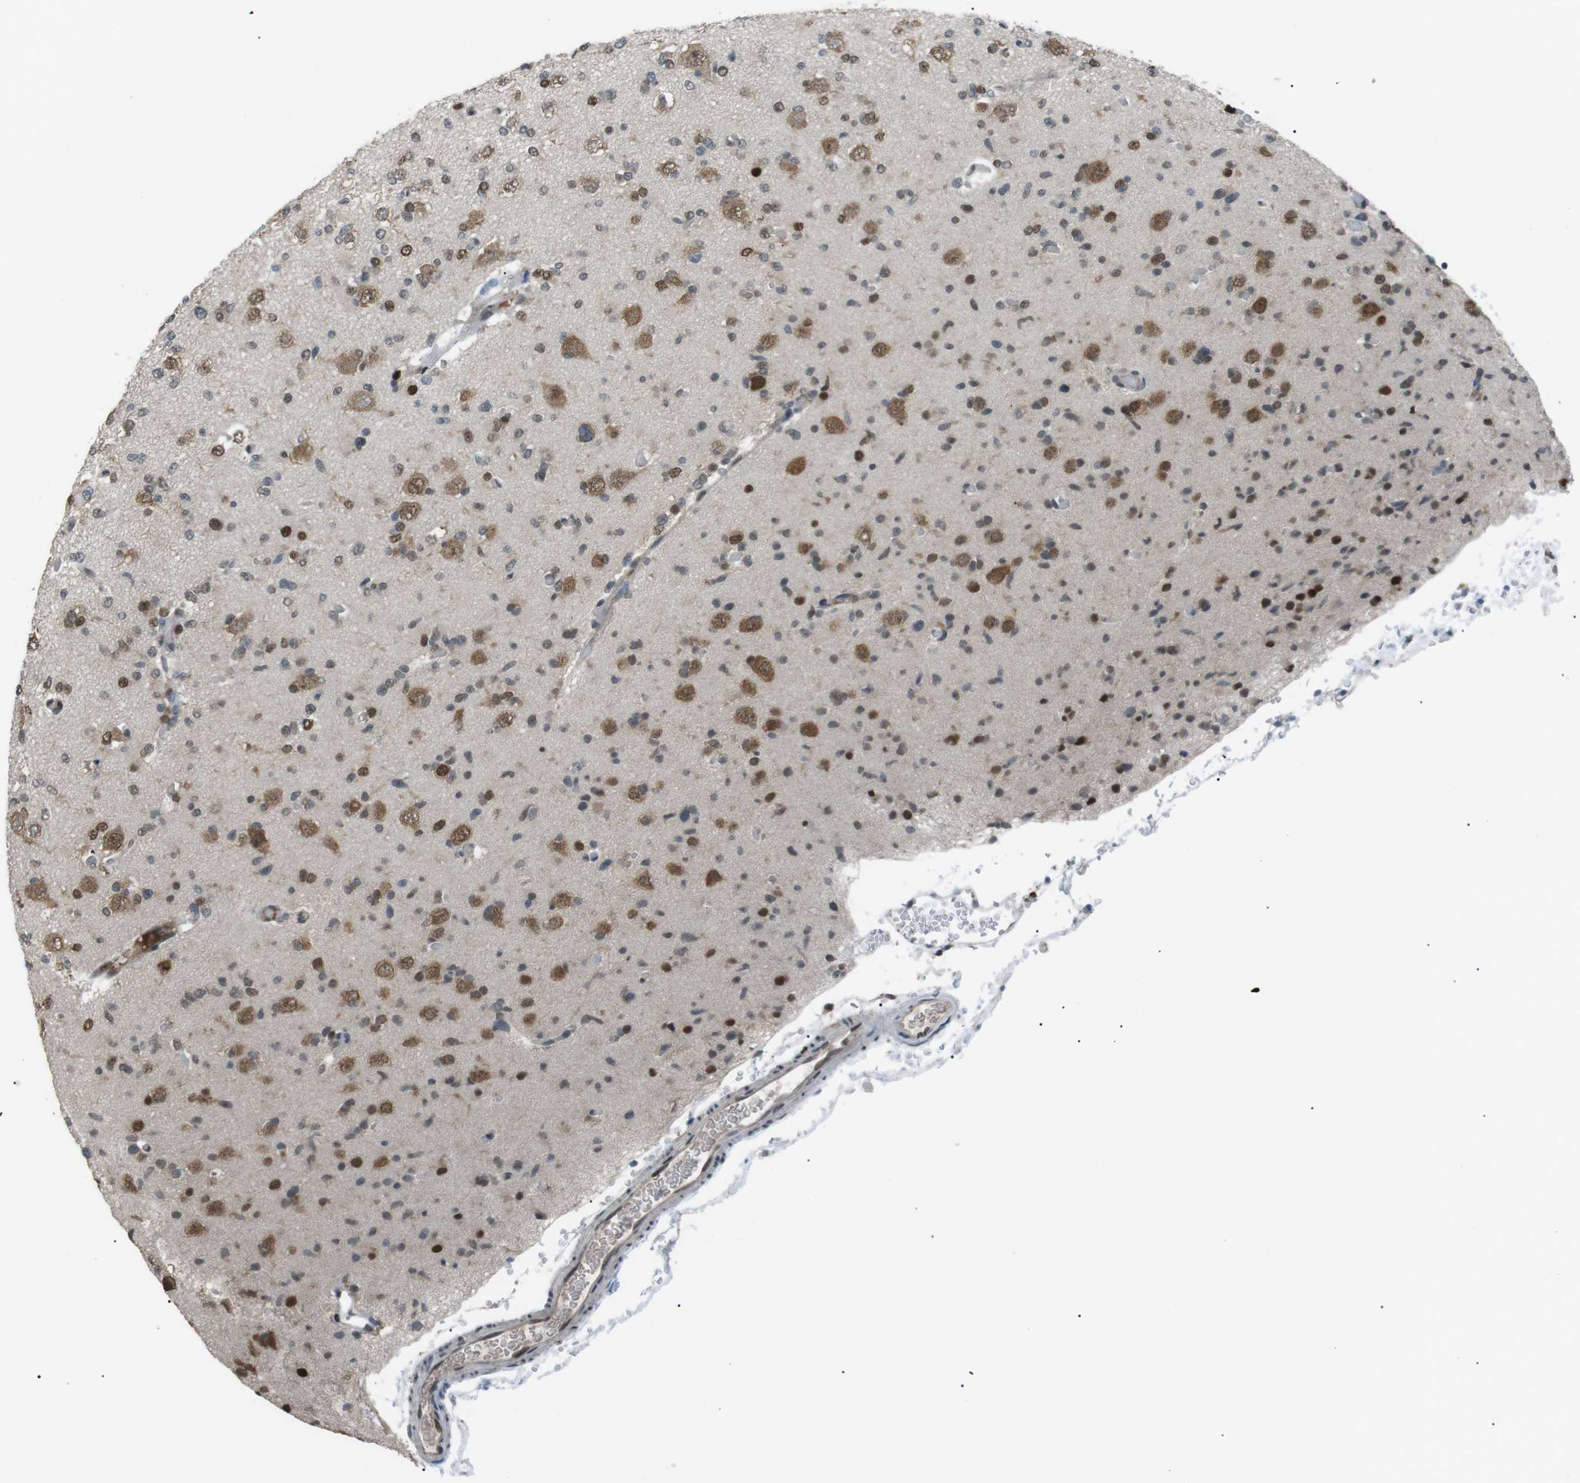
{"staining": {"intensity": "moderate", "quantity": "25%-75%", "location": "cytoplasmic/membranous,nuclear"}, "tissue": "glioma", "cell_type": "Tumor cells", "image_type": "cancer", "snomed": [{"axis": "morphology", "description": "Glioma, malignant, Low grade"}, {"axis": "topography", "description": "Brain"}], "caption": "A brown stain shows moderate cytoplasmic/membranous and nuclear positivity of a protein in glioma tumor cells.", "gene": "SRPK2", "patient": {"sex": "female", "age": 22}}